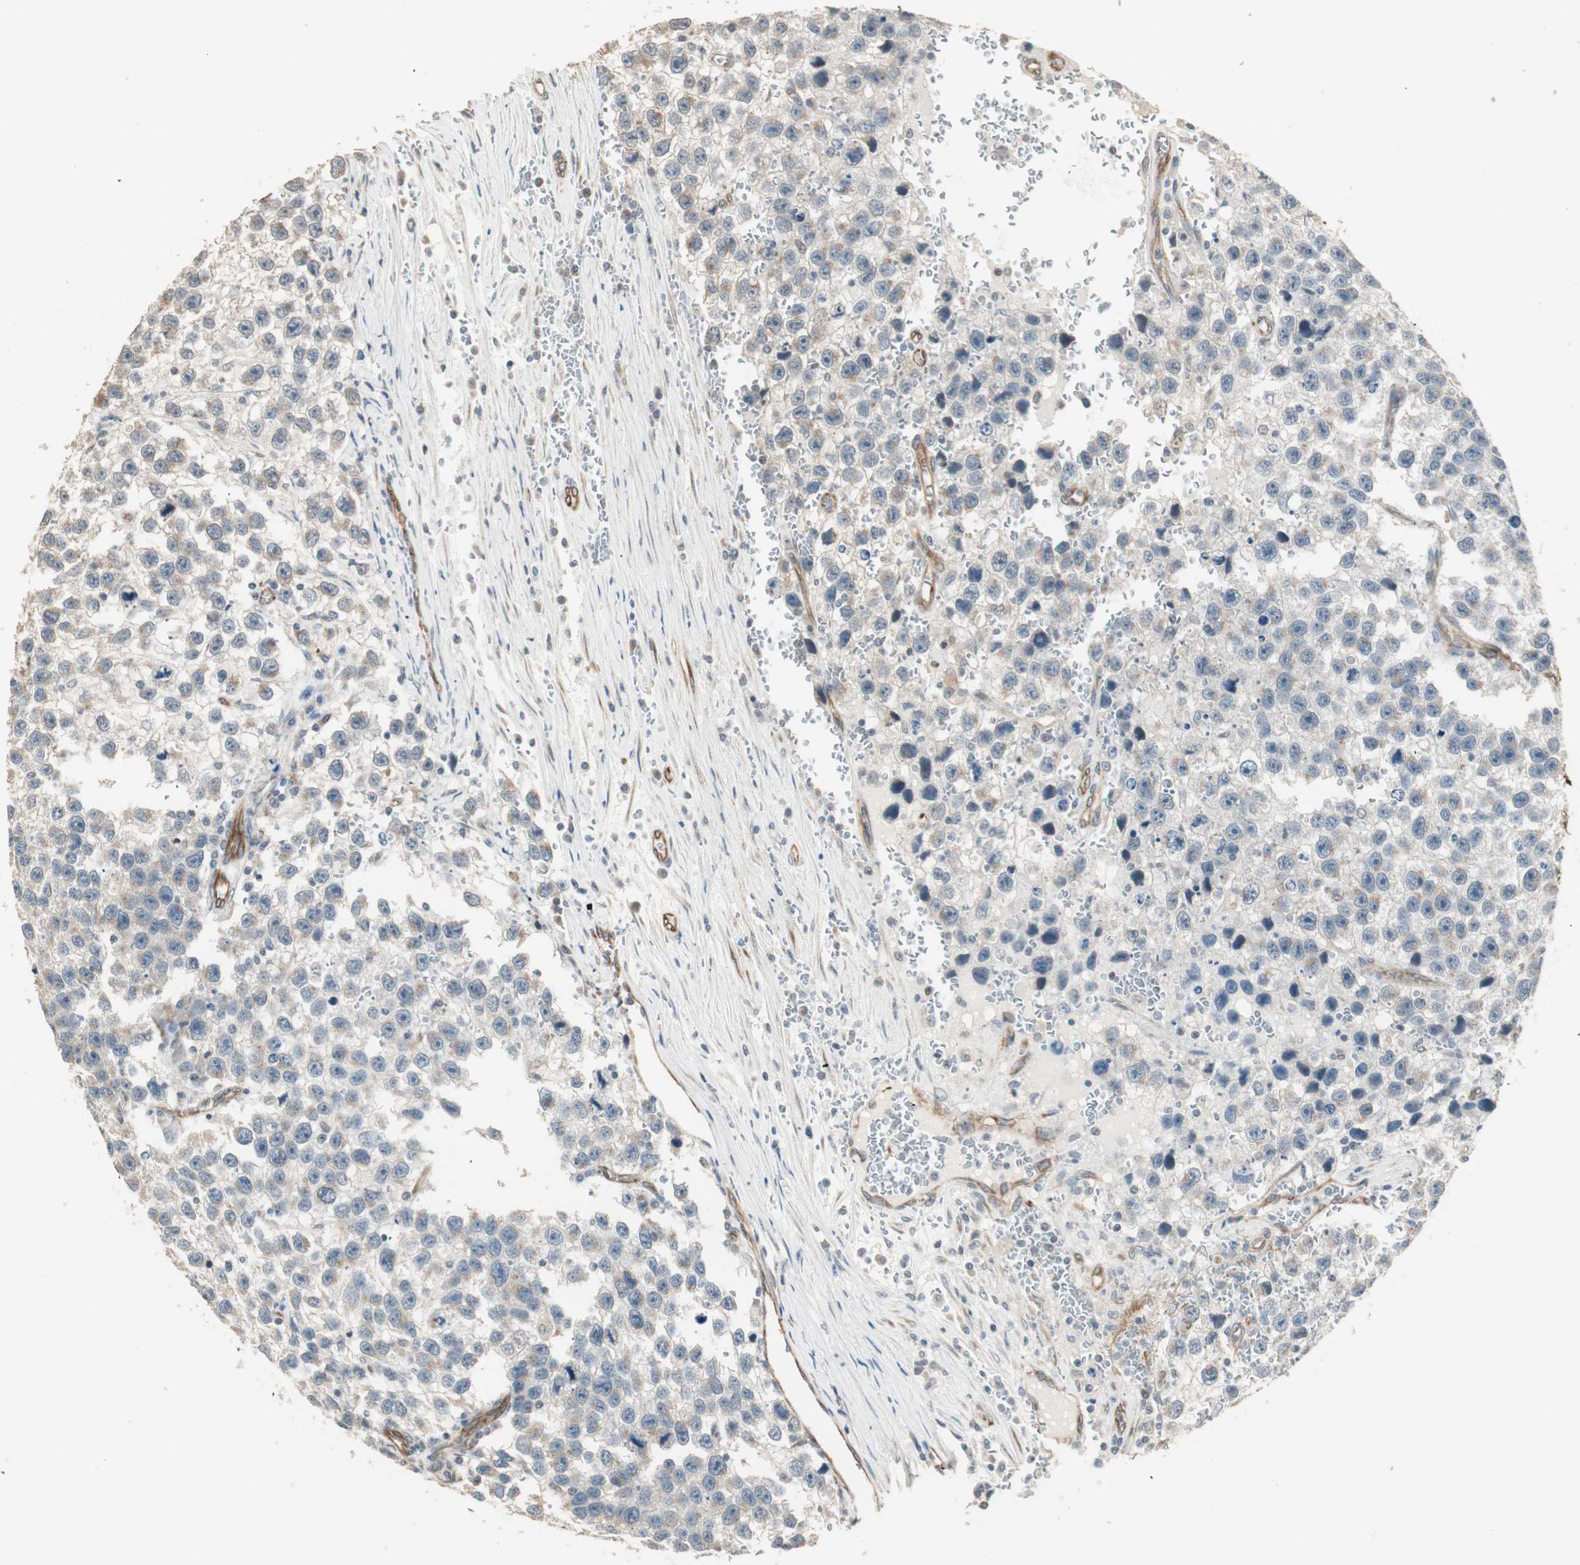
{"staining": {"intensity": "weak", "quantity": "25%-75%", "location": "cytoplasmic/membranous"}, "tissue": "testis cancer", "cell_type": "Tumor cells", "image_type": "cancer", "snomed": [{"axis": "morphology", "description": "Seminoma, NOS"}, {"axis": "topography", "description": "Testis"}], "caption": "Weak cytoplasmic/membranous protein positivity is appreciated in approximately 25%-75% of tumor cells in testis cancer. Immunohistochemistry (ihc) stains the protein in brown and the nuclei are stained blue.", "gene": "TASOR", "patient": {"sex": "male", "age": 33}}